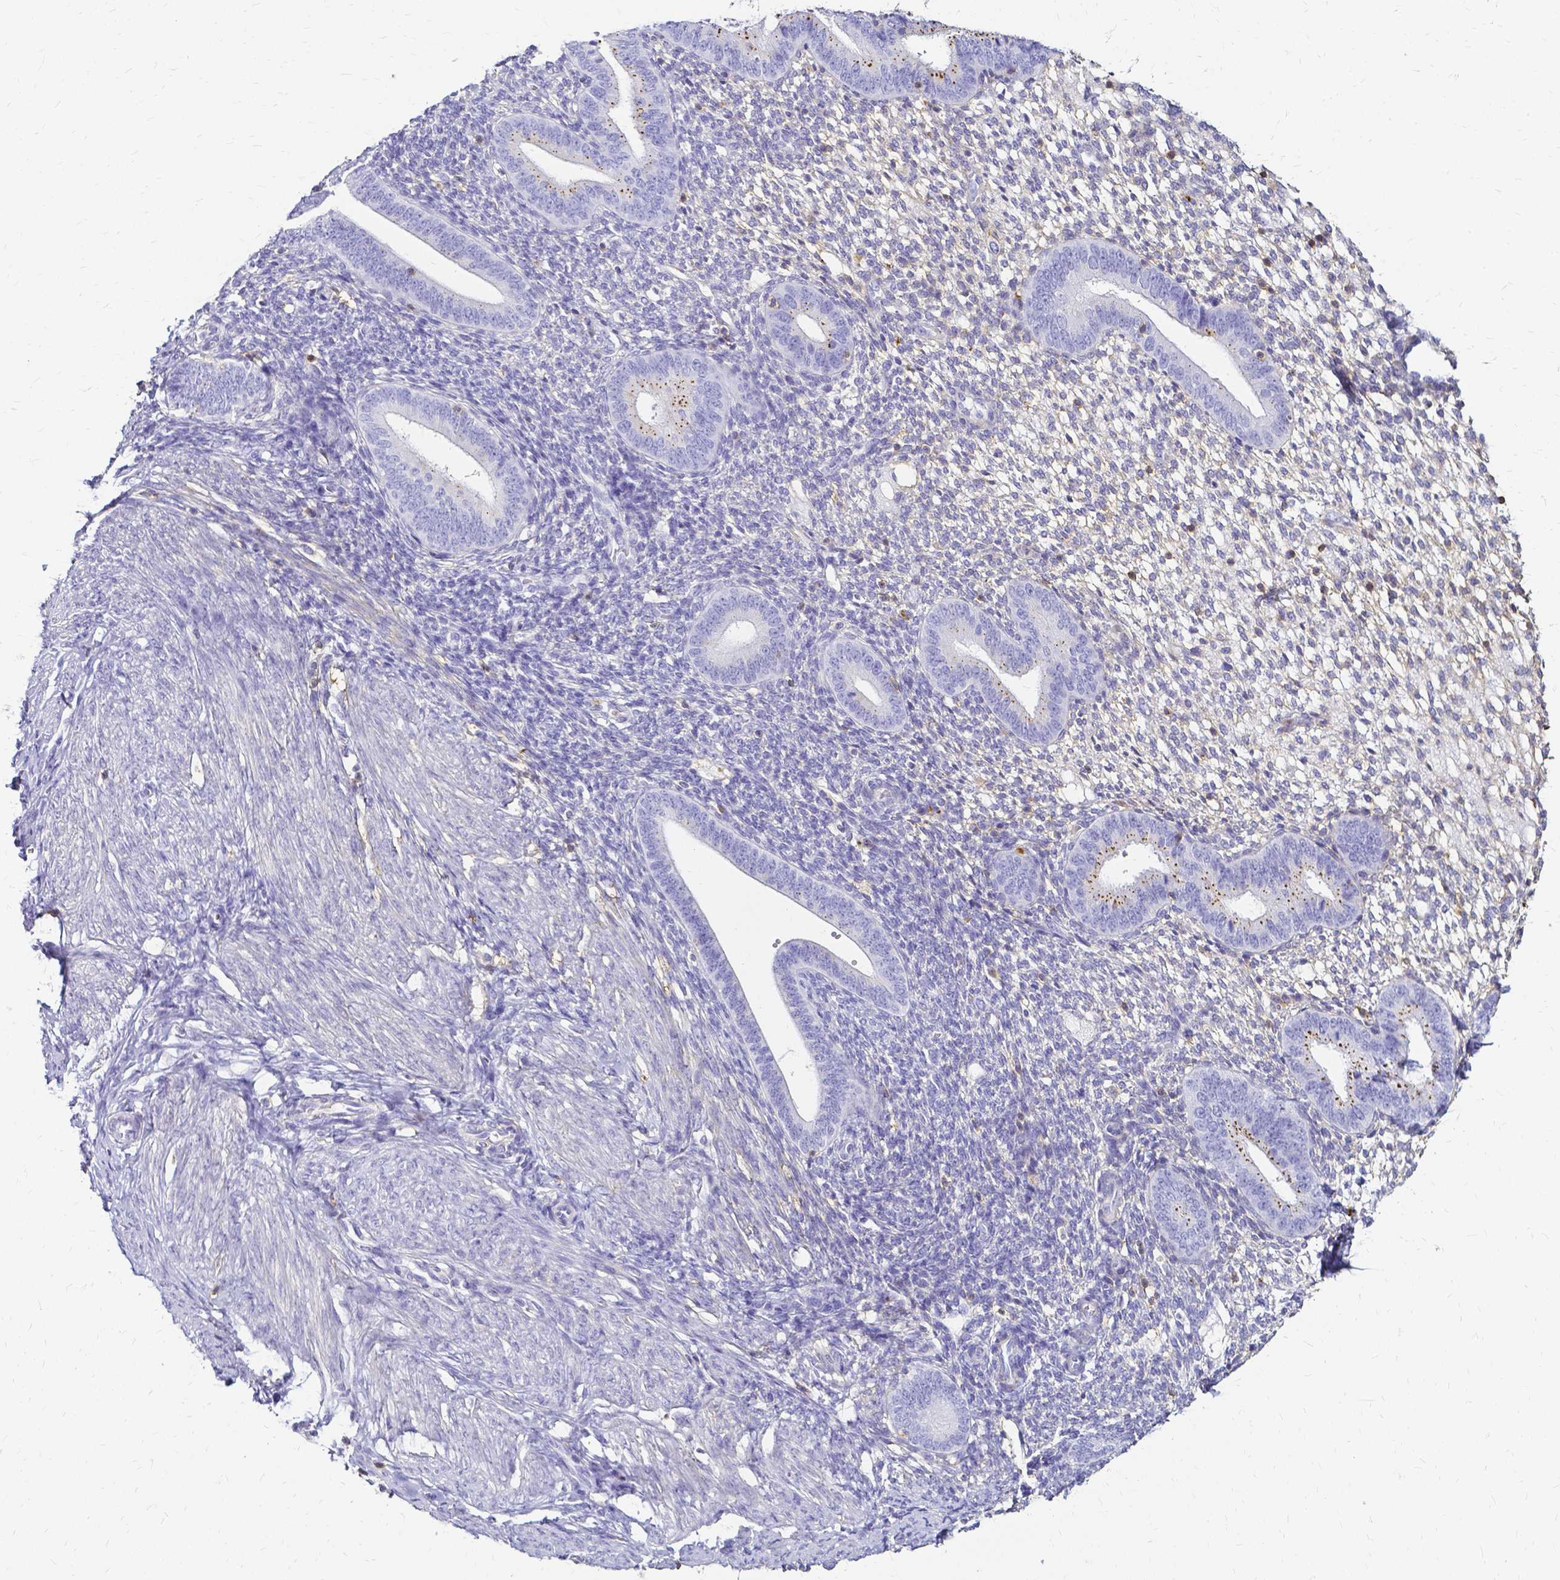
{"staining": {"intensity": "negative", "quantity": "none", "location": "none"}, "tissue": "endometrium", "cell_type": "Cells in endometrial stroma", "image_type": "normal", "snomed": [{"axis": "morphology", "description": "Normal tissue, NOS"}, {"axis": "topography", "description": "Endometrium"}], "caption": "Immunohistochemistry of unremarkable endometrium displays no expression in cells in endometrial stroma.", "gene": "HSPA12A", "patient": {"sex": "female", "age": 40}}